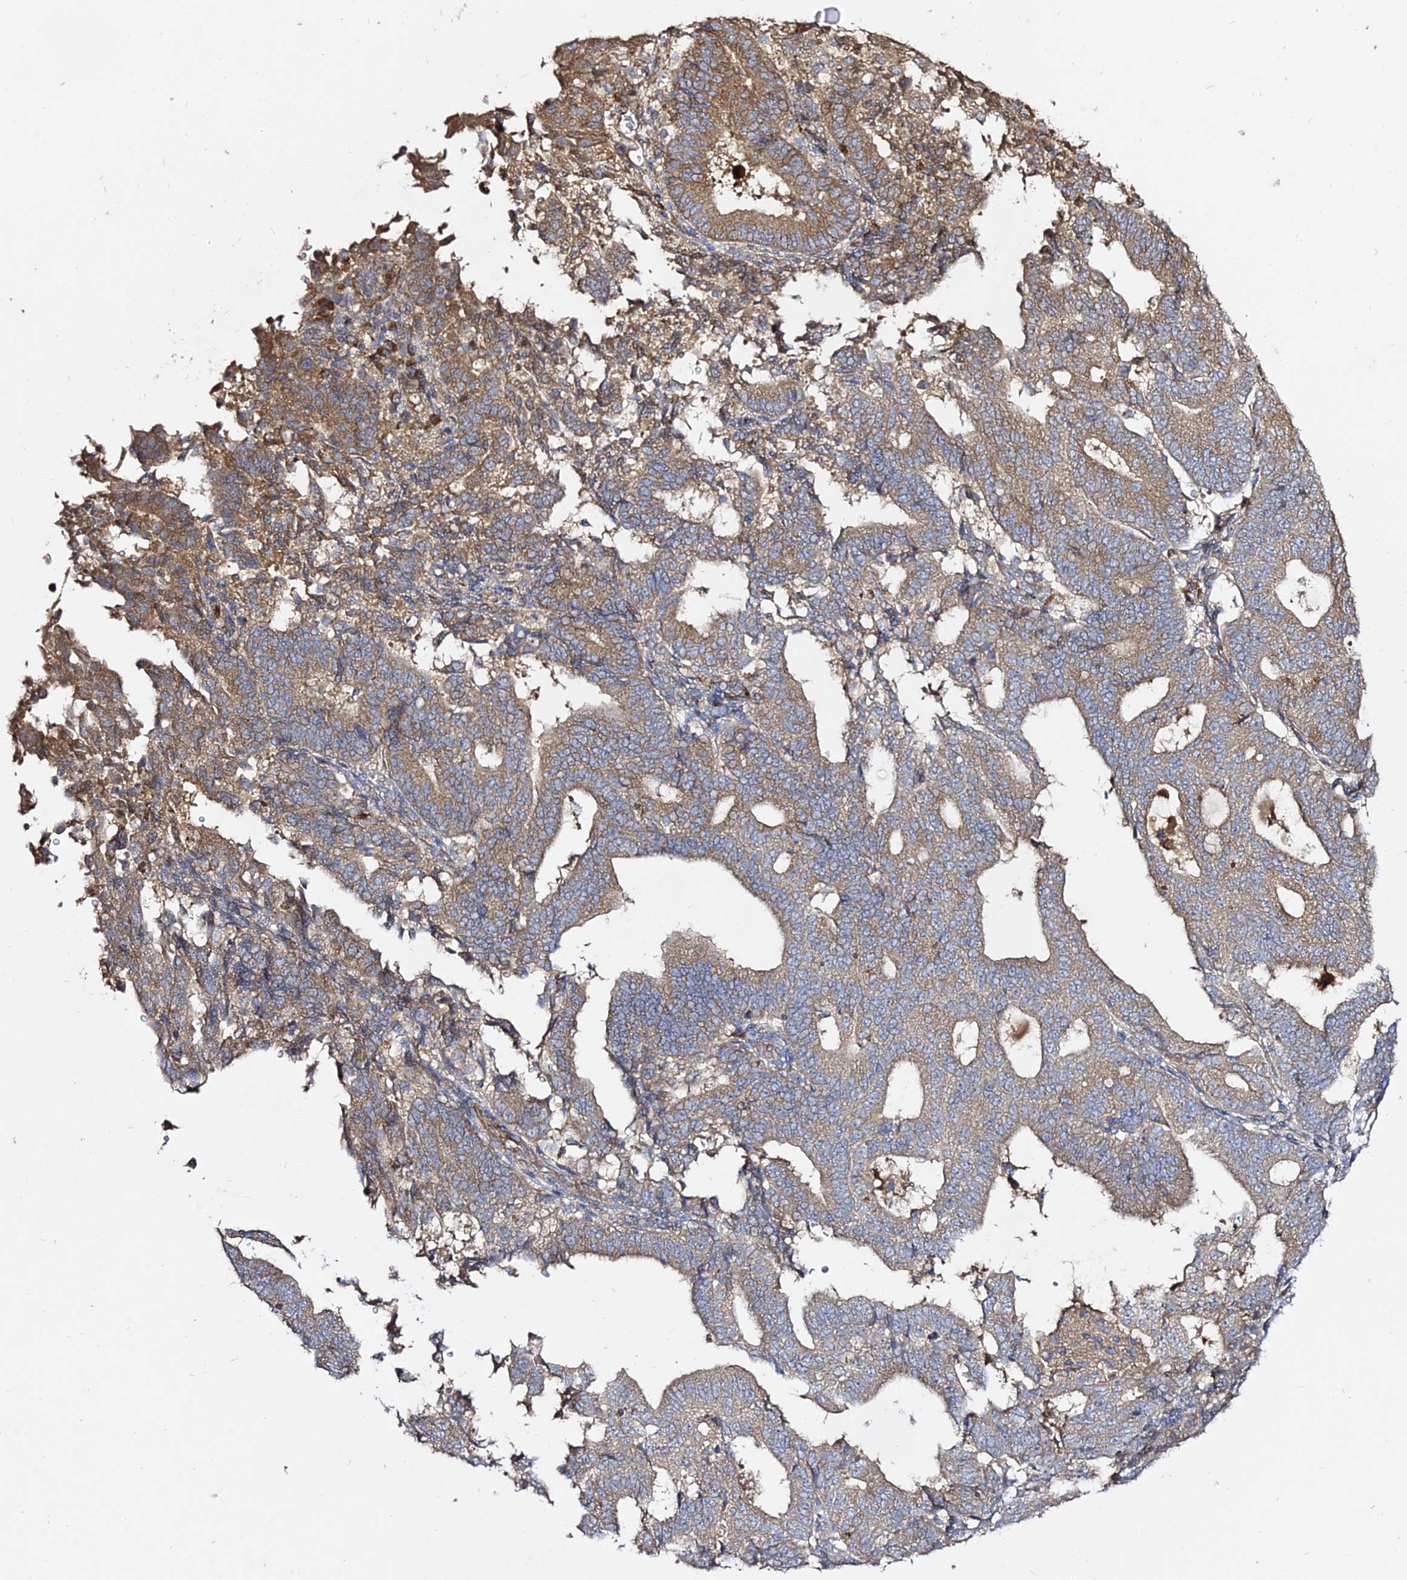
{"staining": {"intensity": "moderate", "quantity": "25%-75%", "location": "cytoplasmic/membranous"}, "tissue": "endometrial cancer", "cell_type": "Tumor cells", "image_type": "cancer", "snomed": [{"axis": "morphology", "description": "Adenocarcinoma, NOS"}, {"axis": "topography", "description": "Endometrium"}], "caption": "Protein analysis of endometrial adenocarcinoma tissue displays moderate cytoplasmic/membranous expression in approximately 25%-75% of tumor cells.", "gene": "GRTP1", "patient": {"sex": "female", "age": 70}}